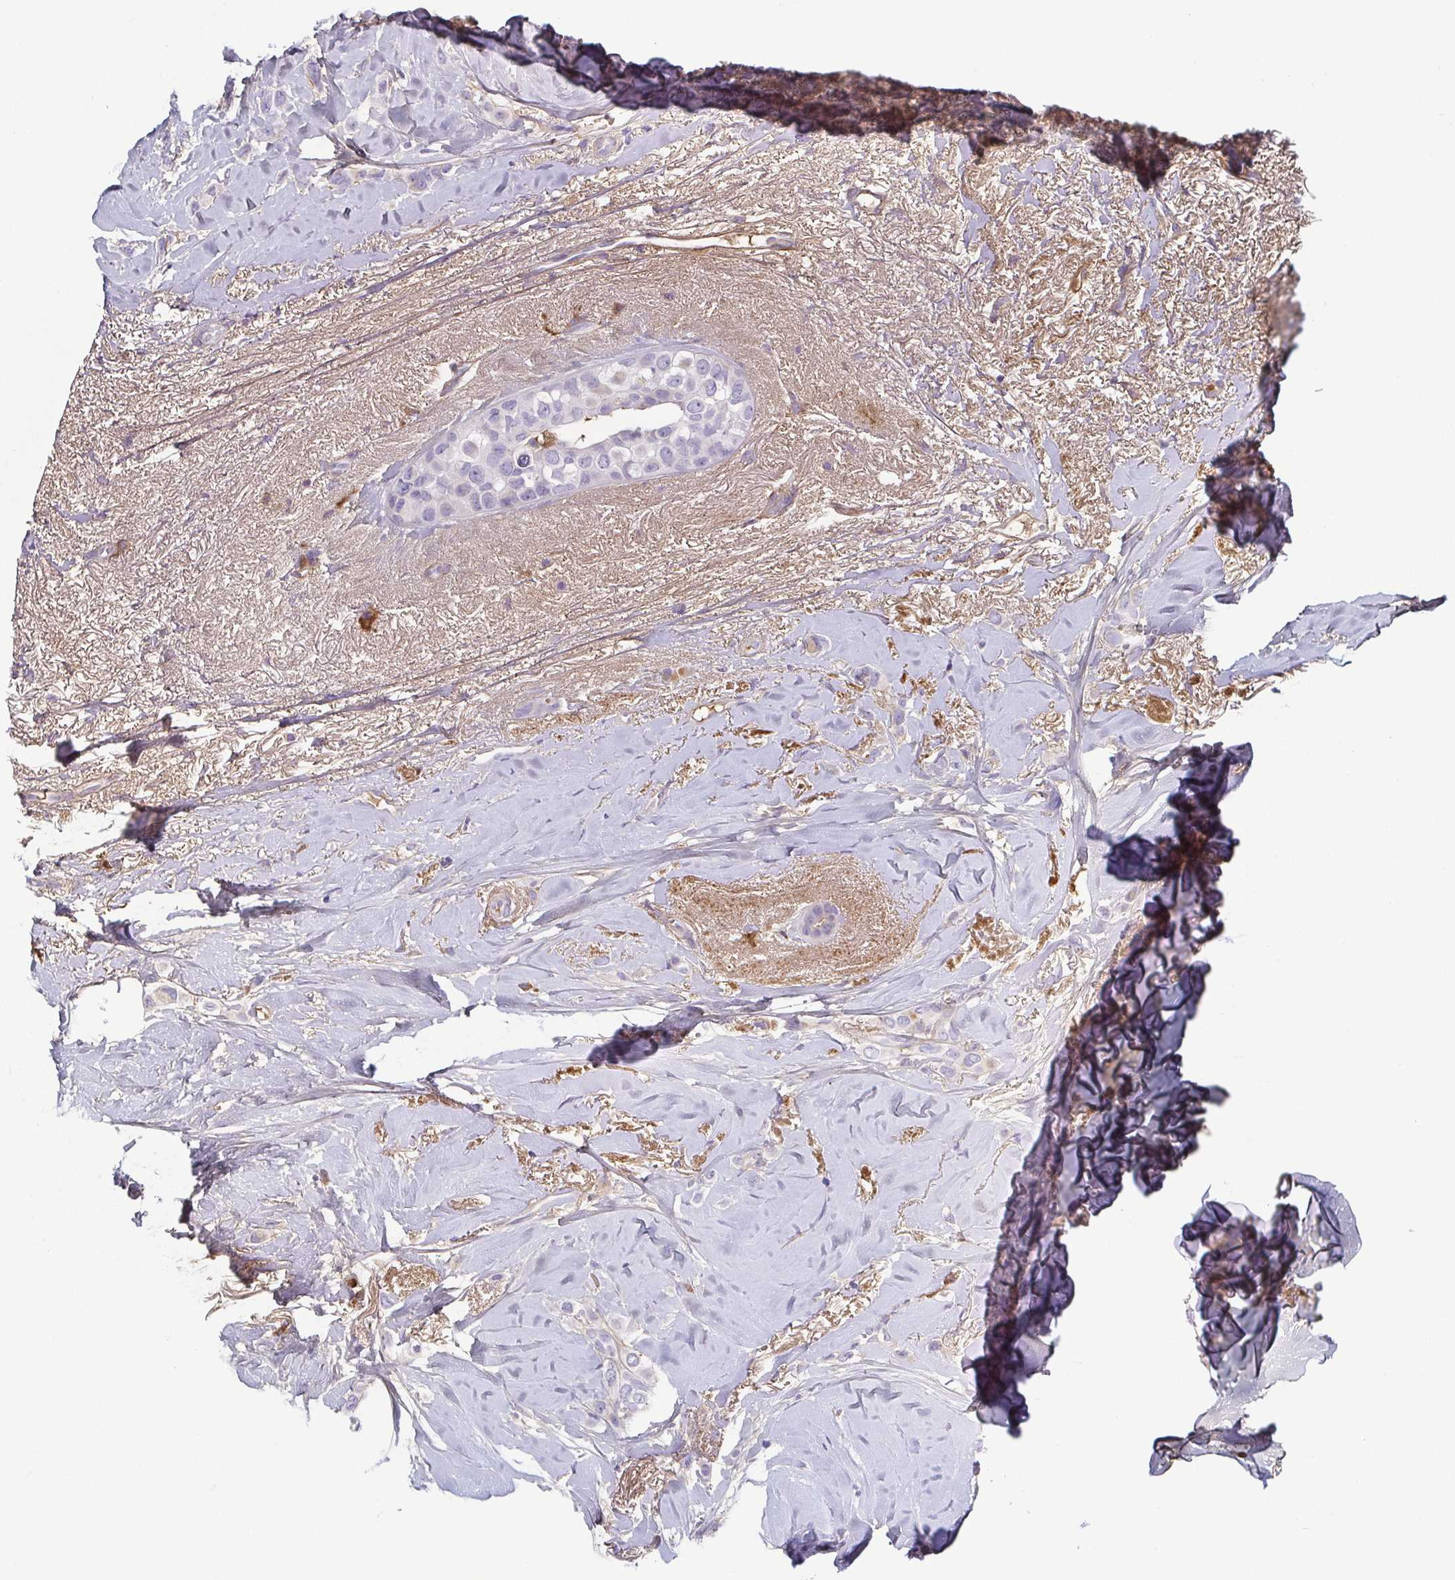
{"staining": {"intensity": "negative", "quantity": "none", "location": "none"}, "tissue": "breast cancer", "cell_type": "Tumor cells", "image_type": "cancer", "snomed": [{"axis": "morphology", "description": "Lobular carcinoma"}, {"axis": "topography", "description": "Breast"}], "caption": "Breast cancer (lobular carcinoma) stained for a protein using IHC demonstrates no staining tumor cells.", "gene": "ECM1", "patient": {"sex": "female", "age": 66}}